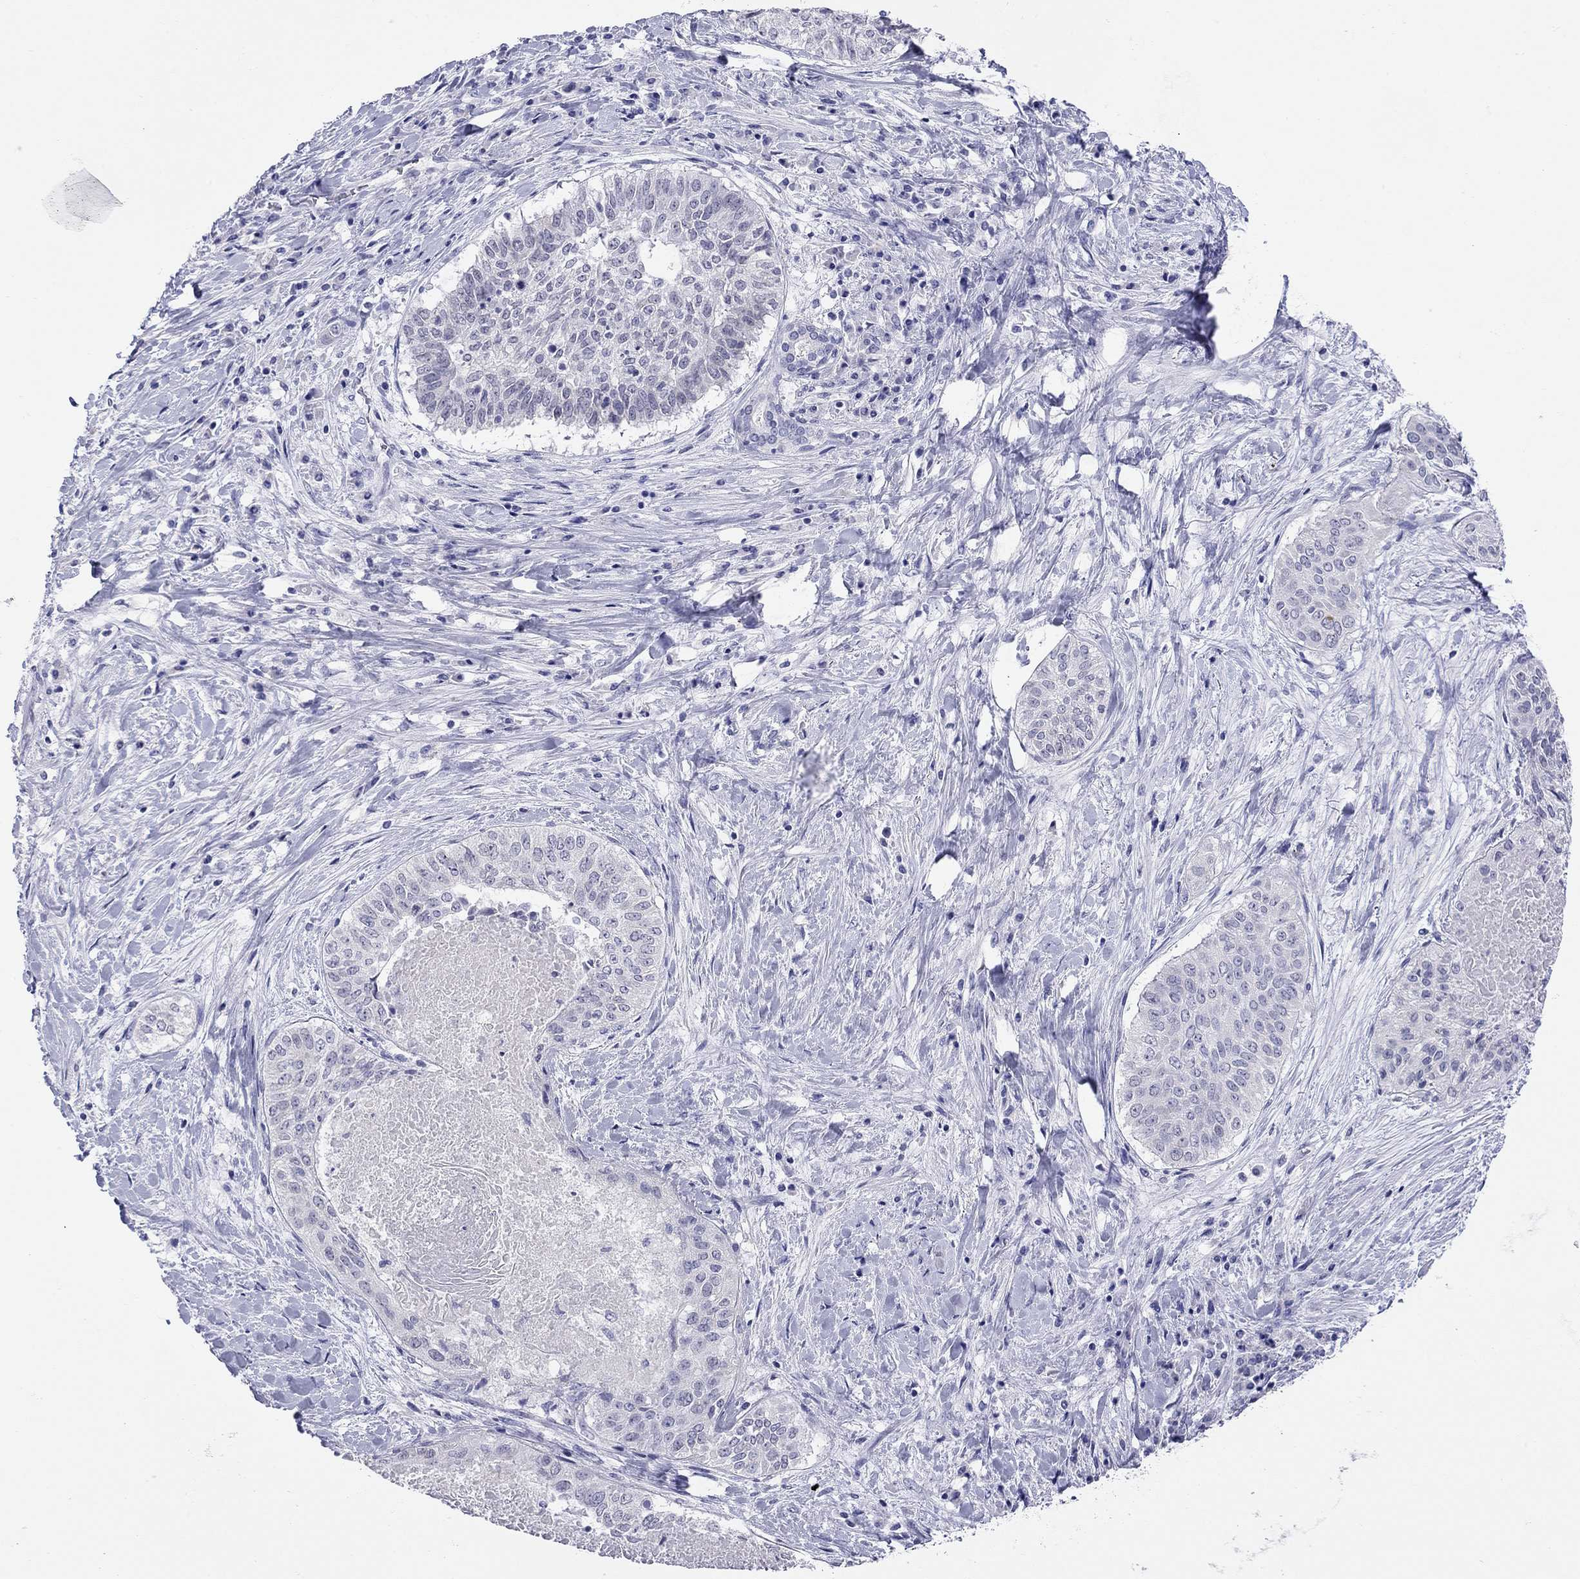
{"staining": {"intensity": "negative", "quantity": "none", "location": "none"}, "tissue": "lung cancer", "cell_type": "Tumor cells", "image_type": "cancer", "snomed": [{"axis": "morphology", "description": "Squamous cell carcinoma, NOS"}, {"axis": "topography", "description": "Lung"}], "caption": "Immunohistochemistry photomicrograph of neoplastic tissue: lung squamous cell carcinoma stained with DAB (3,3'-diaminobenzidine) demonstrates no significant protein positivity in tumor cells.", "gene": "ARMC12", "patient": {"sex": "male", "age": 64}}